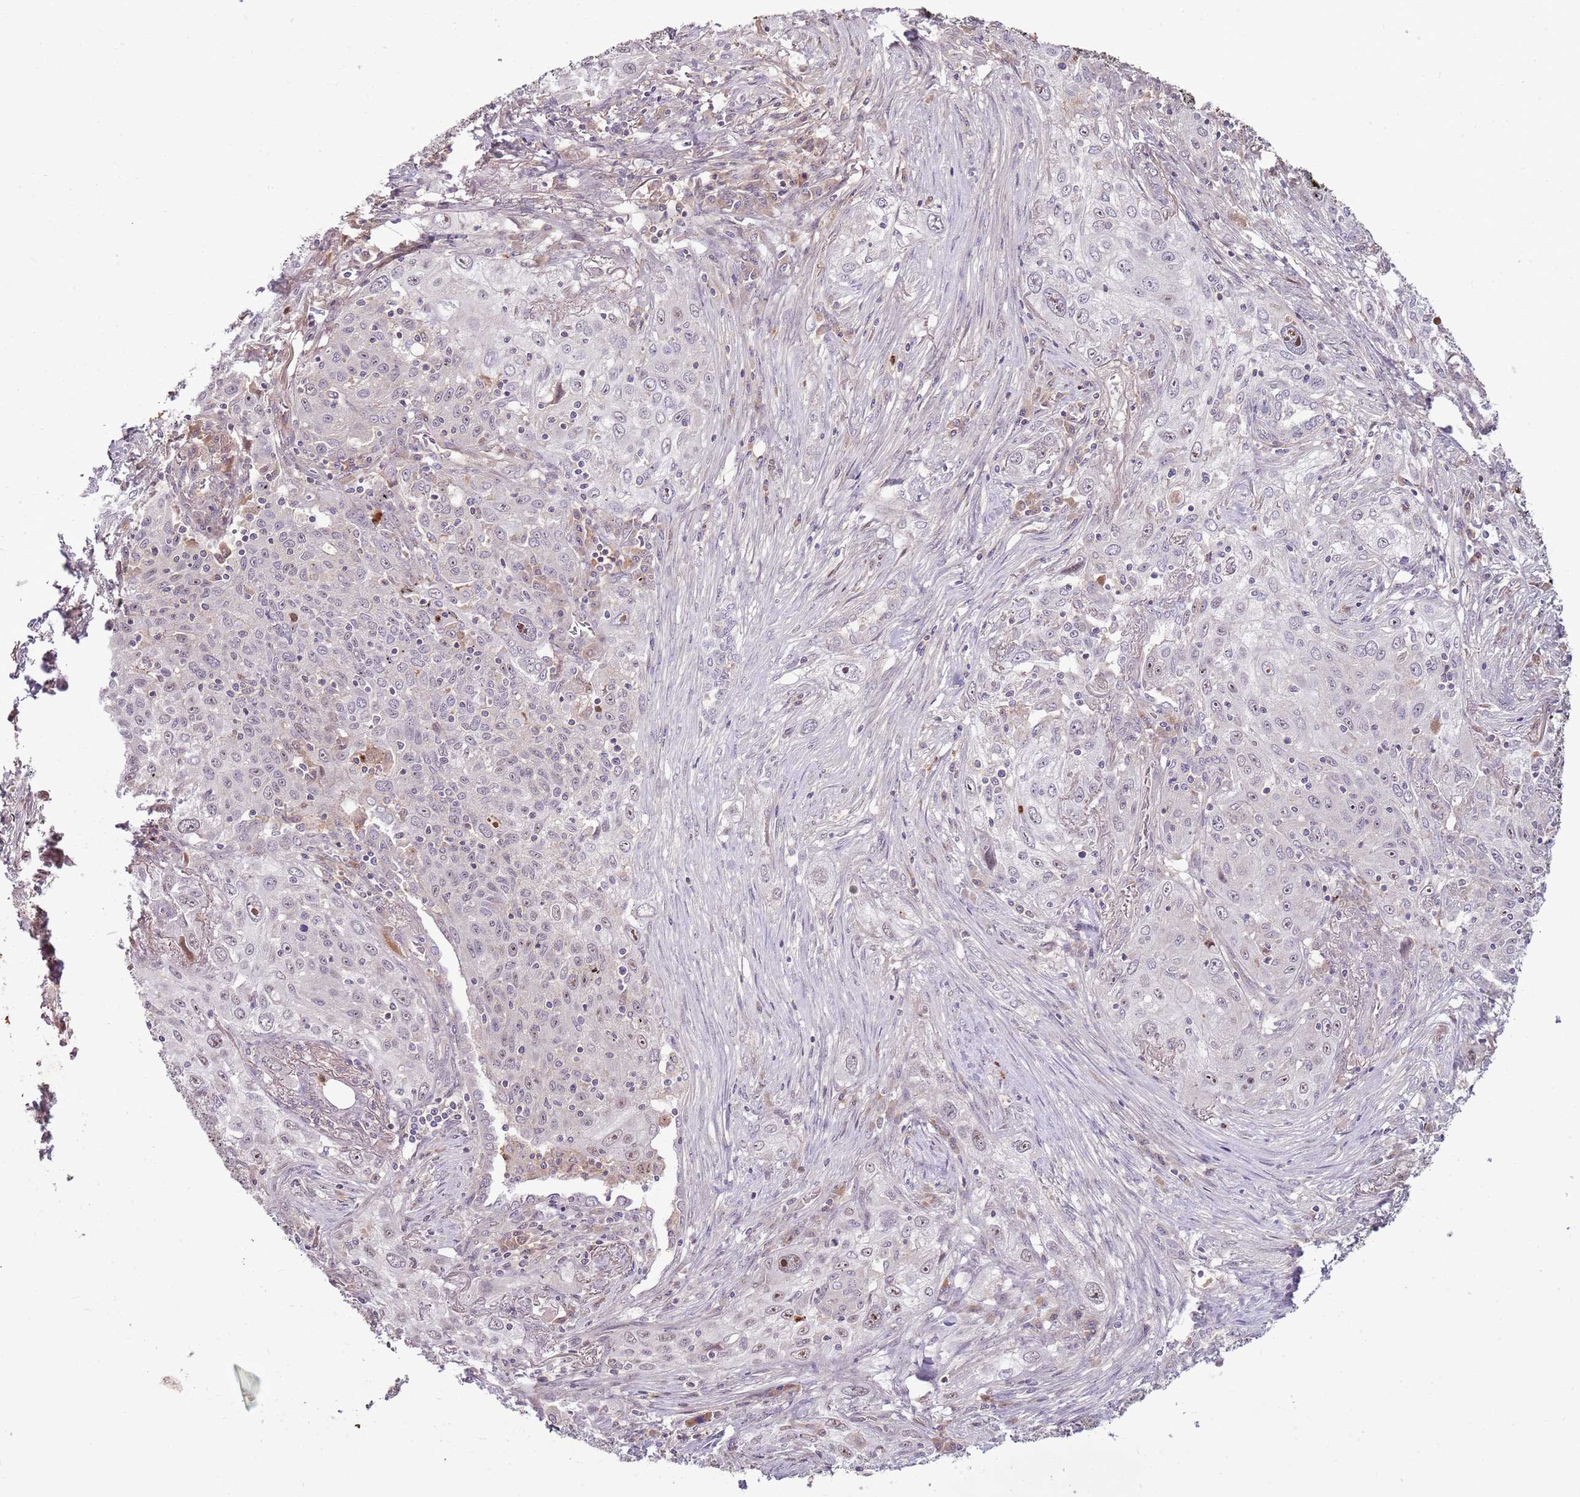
{"staining": {"intensity": "moderate", "quantity": "<25%", "location": "nuclear"}, "tissue": "lung cancer", "cell_type": "Tumor cells", "image_type": "cancer", "snomed": [{"axis": "morphology", "description": "Squamous cell carcinoma, NOS"}, {"axis": "topography", "description": "Lung"}], "caption": "Immunohistochemical staining of lung squamous cell carcinoma demonstrates low levels of moderate nuclear protein positivity in approximately <25% of tumor cells.", "gene": "NBPF6", "patient": {"sex": "female", "age": 69}}